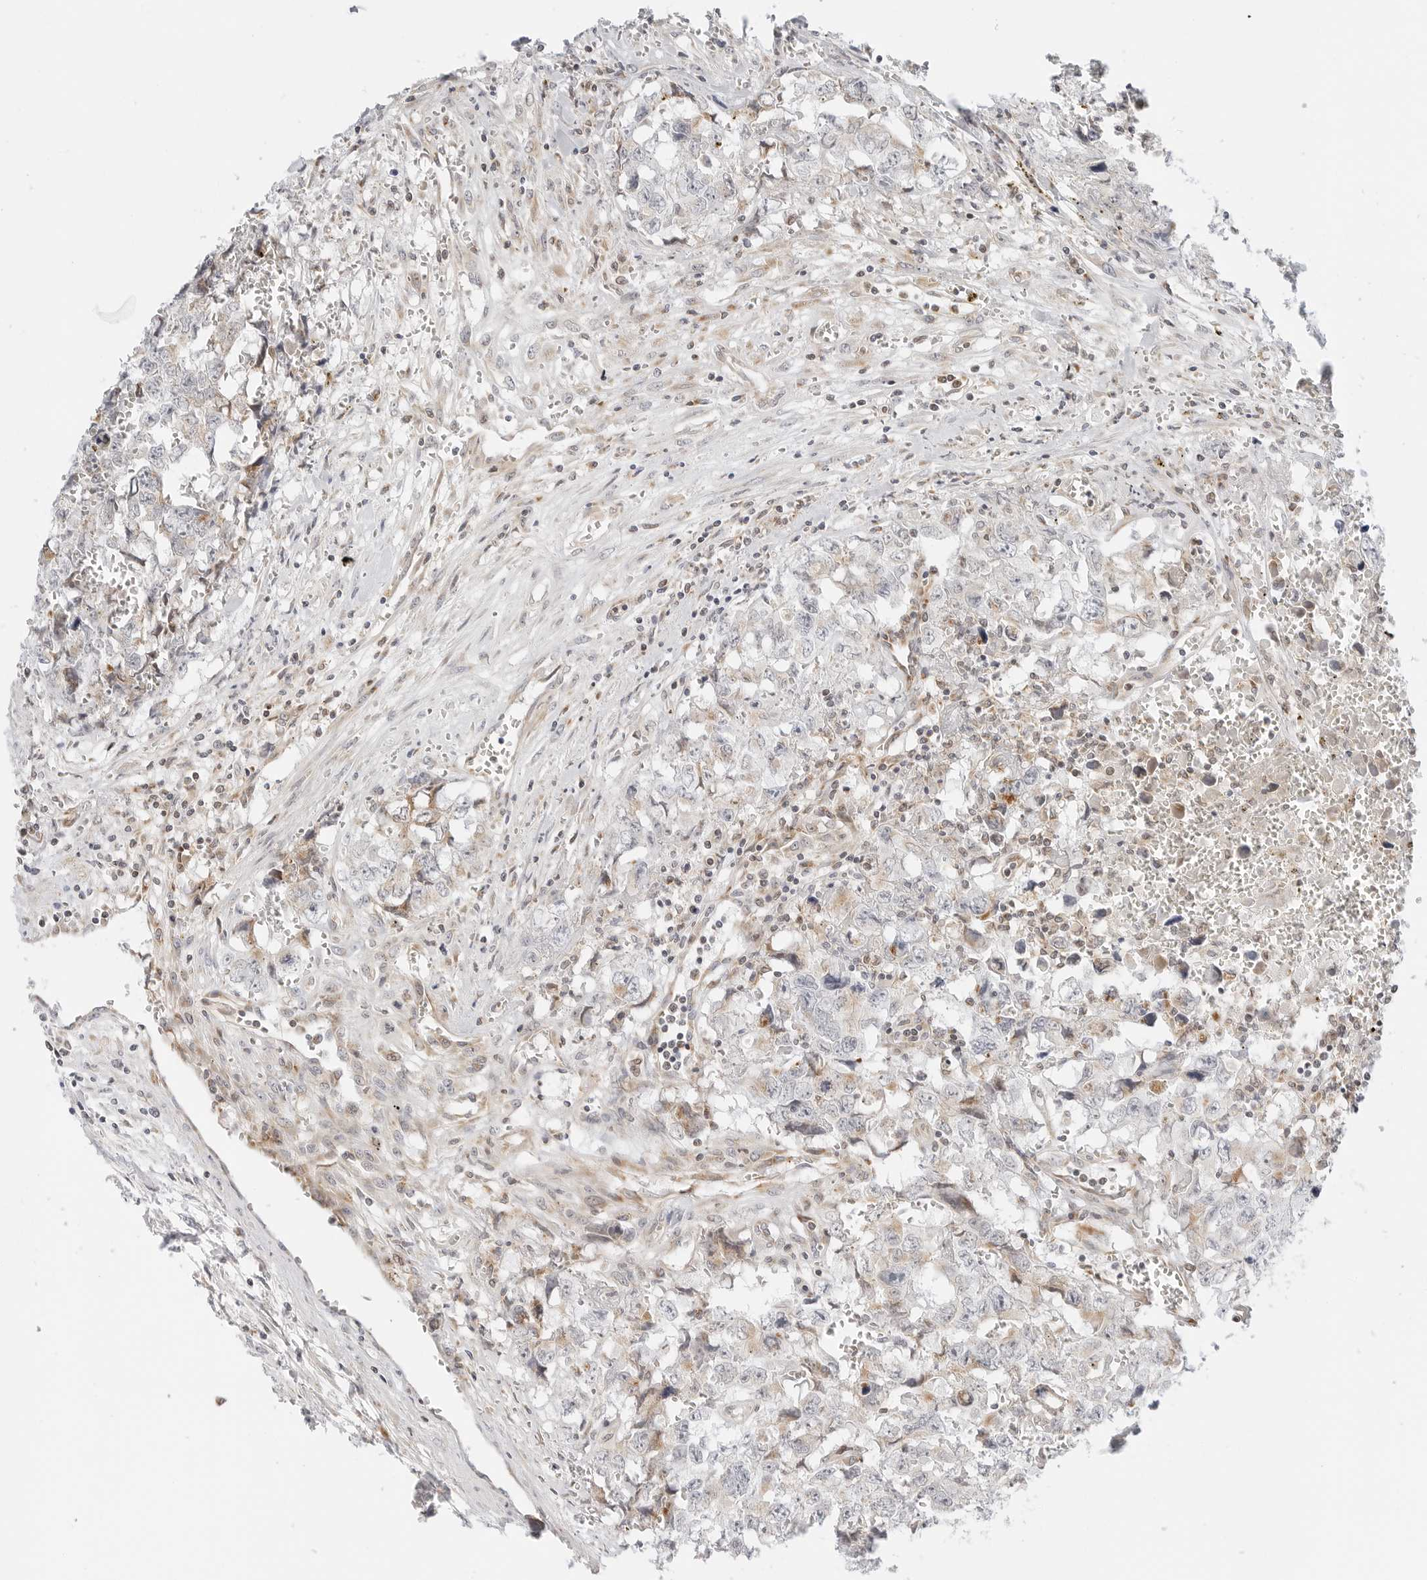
{"staining": {"intensity": "negative", "quantity": "none", "location": "none"}, "tissue": "testis cancer", "cell_type": "Tumor cells", "image_type": "cancer", "snomed": [{"axis": "morphology", "description": "Carcinoma, Embryonal, NOS"}, {"axis": "topography", "description": "Testis"}], "caption": "Immunohistochemistry of embryonal carcinoma (testis) exhibits no staining in tumor cells.", "gene": "DYRK4", "patient": {"sex": "male", "age": 31}}